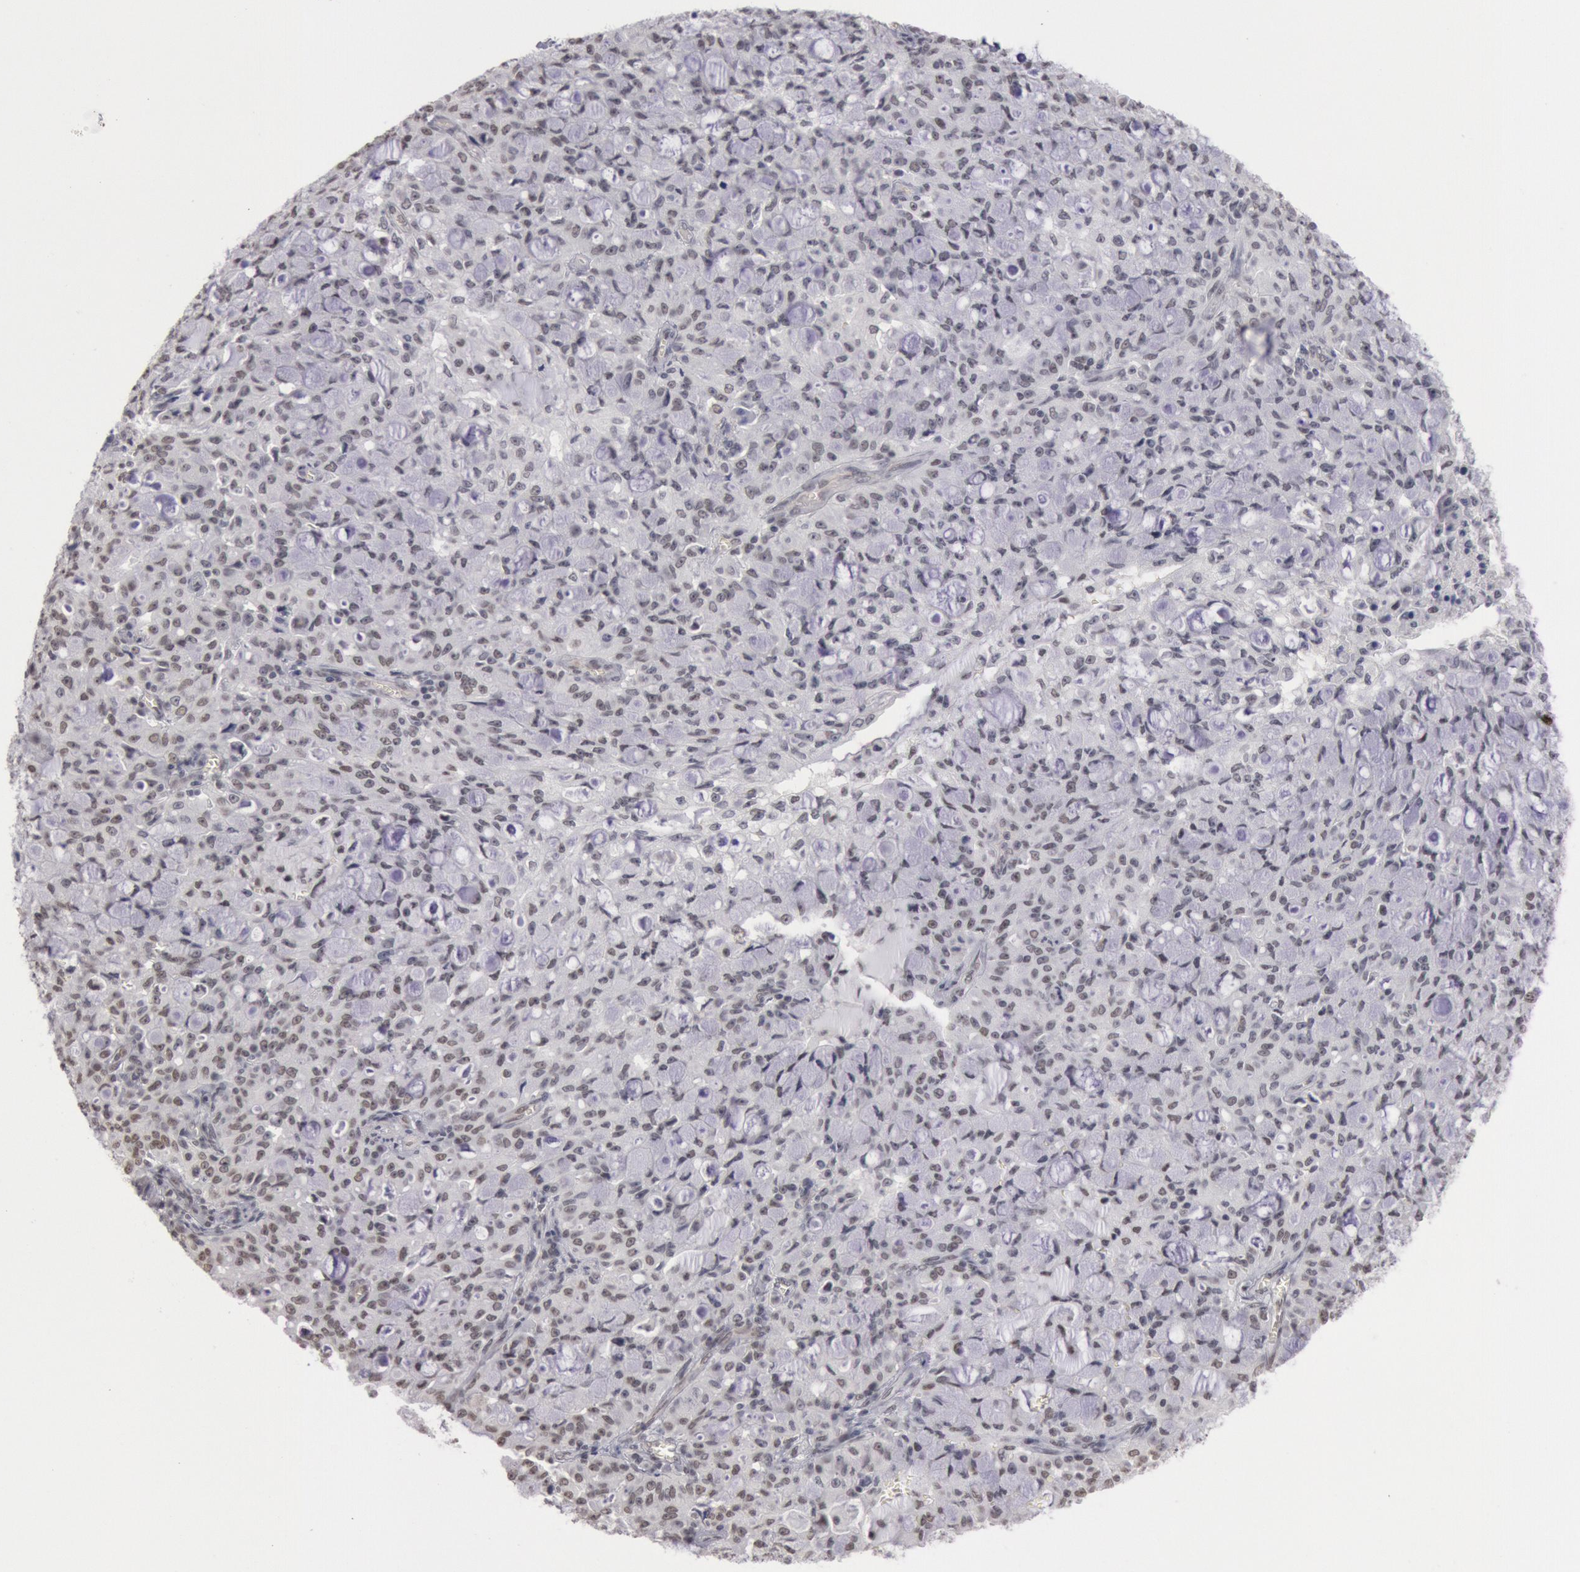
{"staining": {"intensity": "moderate", "quantity": "25%-75%", "location": "nuclear"}, "tissue": "lung cancer", "cell_type": "Tumor cells", "image_type": "cancer", "snomed": [{"axis": "morphology", "description": "Adenocarcinoma, NOS"}, {"axis": "topography", "description": "Lung"}], "caption": "Protein expression analysis of human lung adenocarcinoma reveals moderate nuclear positivity in approximately 25%-75% of tumor cells. The protein is stained brown, and the nuclei are stained in blue (DAB (3,3'-diaminobenzidine) IHC with brightfield microscopy, high magnification).", "gene": "ESS2", "patient": {"sex": "female", "age": 44}}